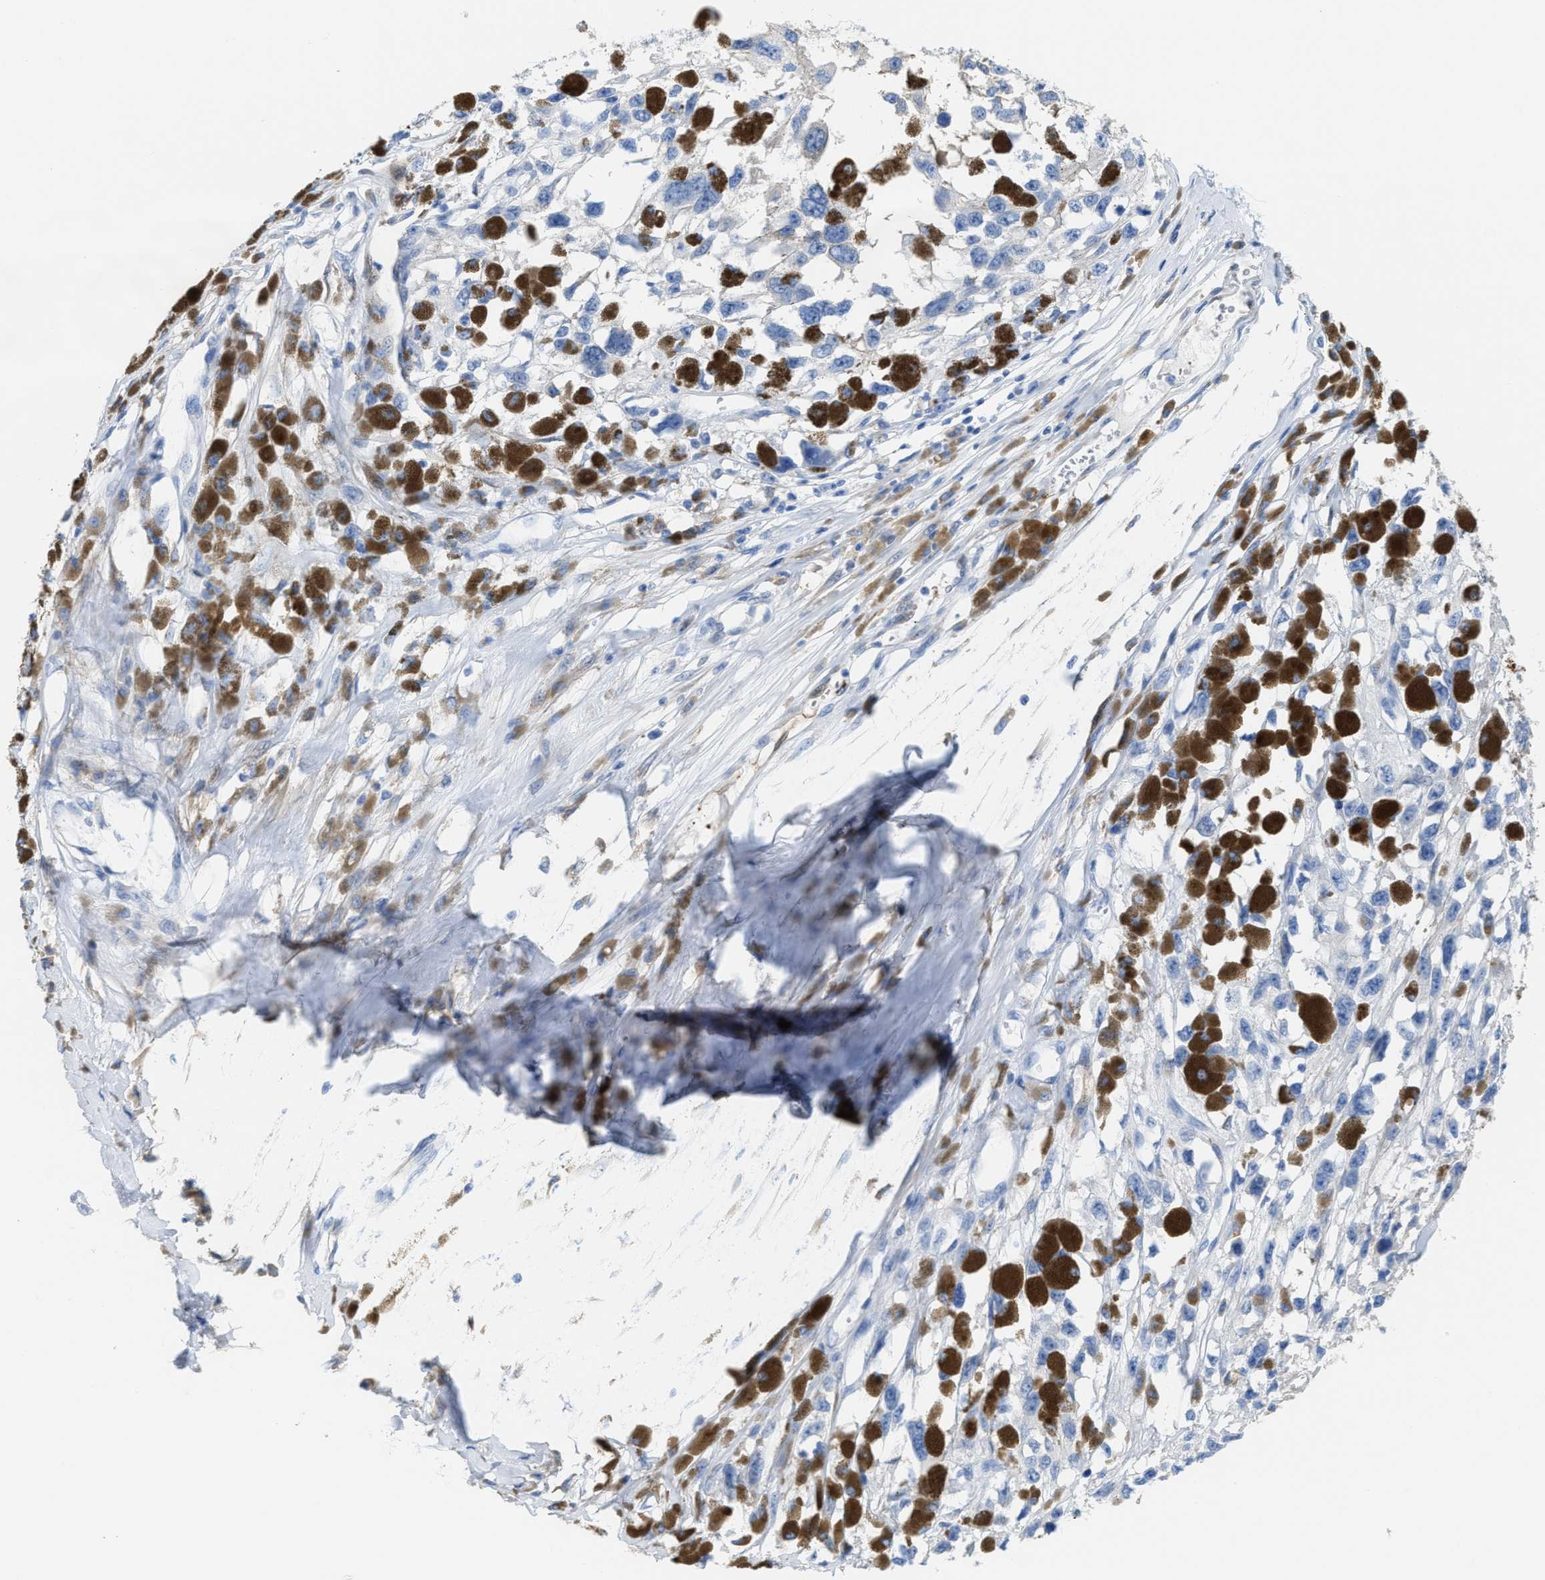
{"staining": {"intensity": "negative", "quantity": "none", "location": "none"}, "tissue": "melanoma", "cell_type": "Tumor cells", "image_type": "cancer", "snomed": [{"axis": "morphology", "description": "Malignant melanoma, Metastatic site"}, {"axis": "topography", "description": "Lymph node"}], "caption": "Histopathology image shows no protein positivity in tumor cells of melanoma tissue.", "gene": "ASS1", "patient": {"sex": "male", "age": 59}}